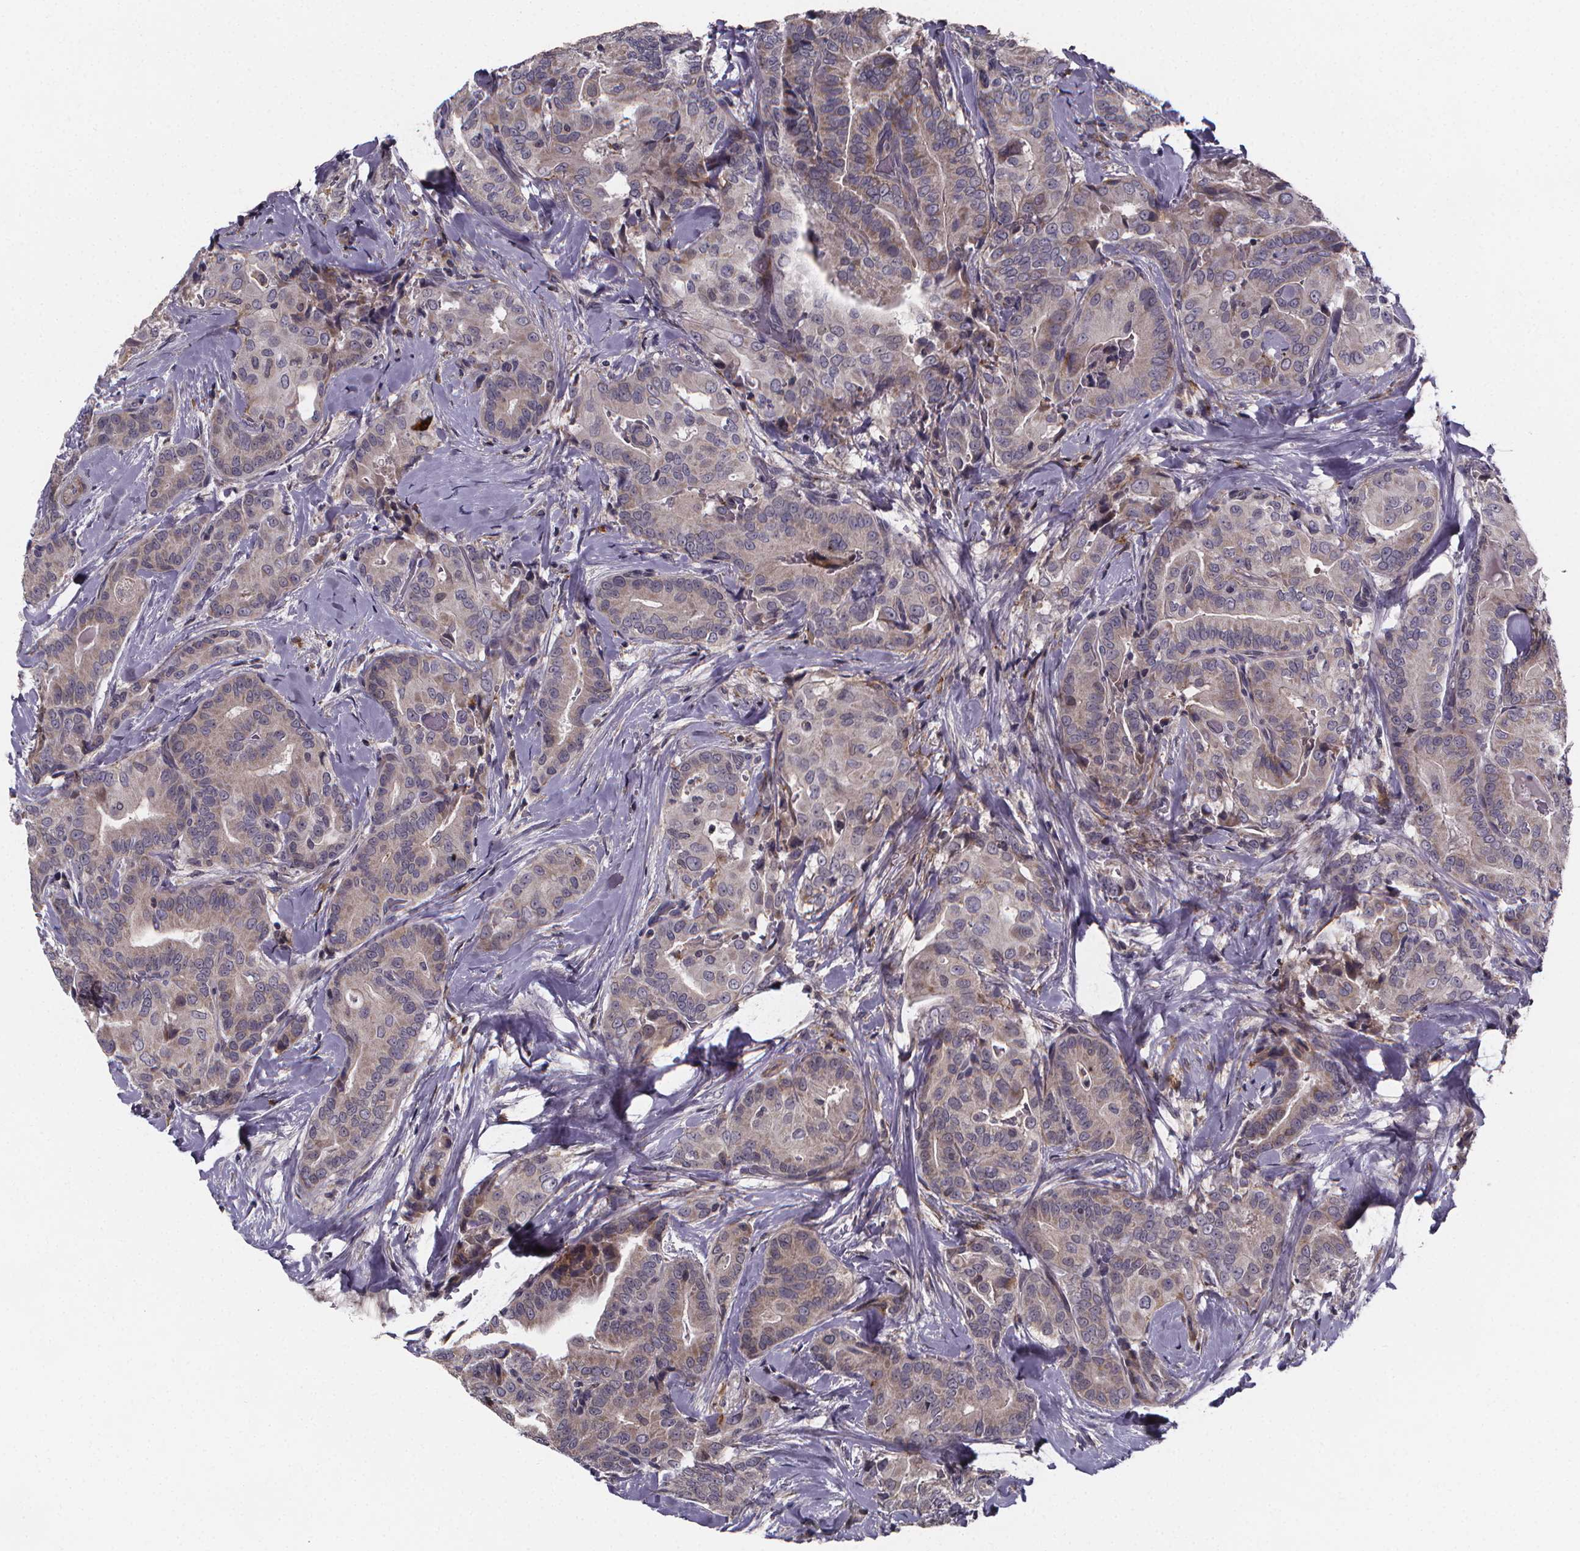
{"staining": {"intensity": "weak", "quantity": "<25%", "location": "cytoplasmic/membranous"}, "tissue": "thyroid cancer", "cell_type": "Tumor cells", "image_type": "cancer", "snomed": [{"axis": "morphology", "description": "Papillary adenocarcinoma, NOS"}, {"axis": "topography", "description": "Thyroid gland"}], "caption": "The IHC photomicrograph has no significant positivity in tumor cells of papillary adenocarcinoma (thyroid) tissue.", "gene": "FBXW2", "patient": {"sex": "male", "age": 61}}